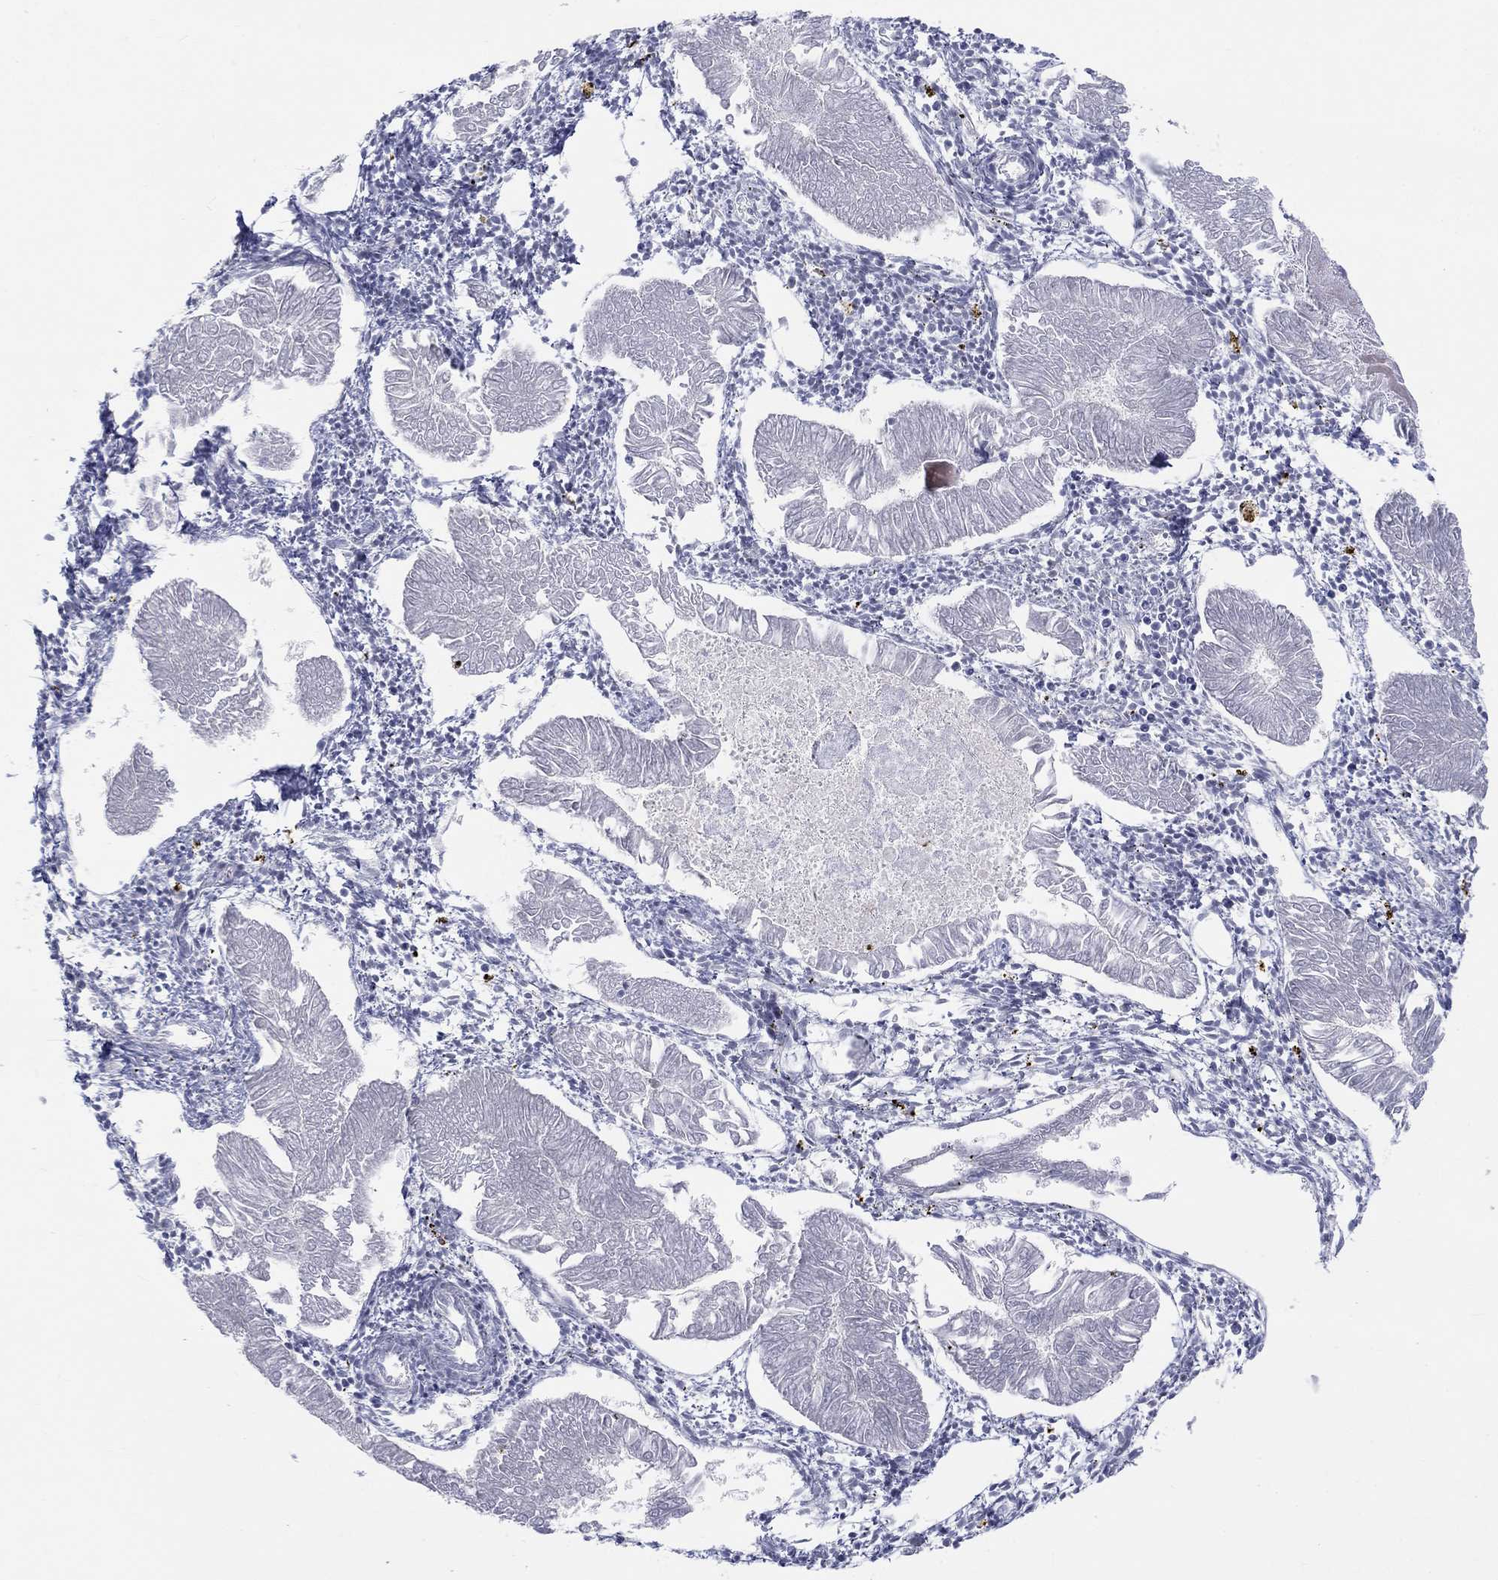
{"staining": {"intensity": "negative", "quantity": "none", "location": "none"}, "tissue": "endometrial cancer", "cell_type": "Tumor cells", "image_type": "cancer", "snomed": [{"axis": "morphology", "description": "Adenocarcinoma, NOS"}, {"axis": "topography", "description": "Endometrium"}], "caption": "Immunohistochemistry micrograph of neoplastic tissue: adenocarcinoma (endometrial) stained with DAB (3,3'-diaminobenzidine) exhibits no significant protein expression in tumor cells.", "gene": "ARHGAP36", "patient": {"sex": "female", "age": 53}}